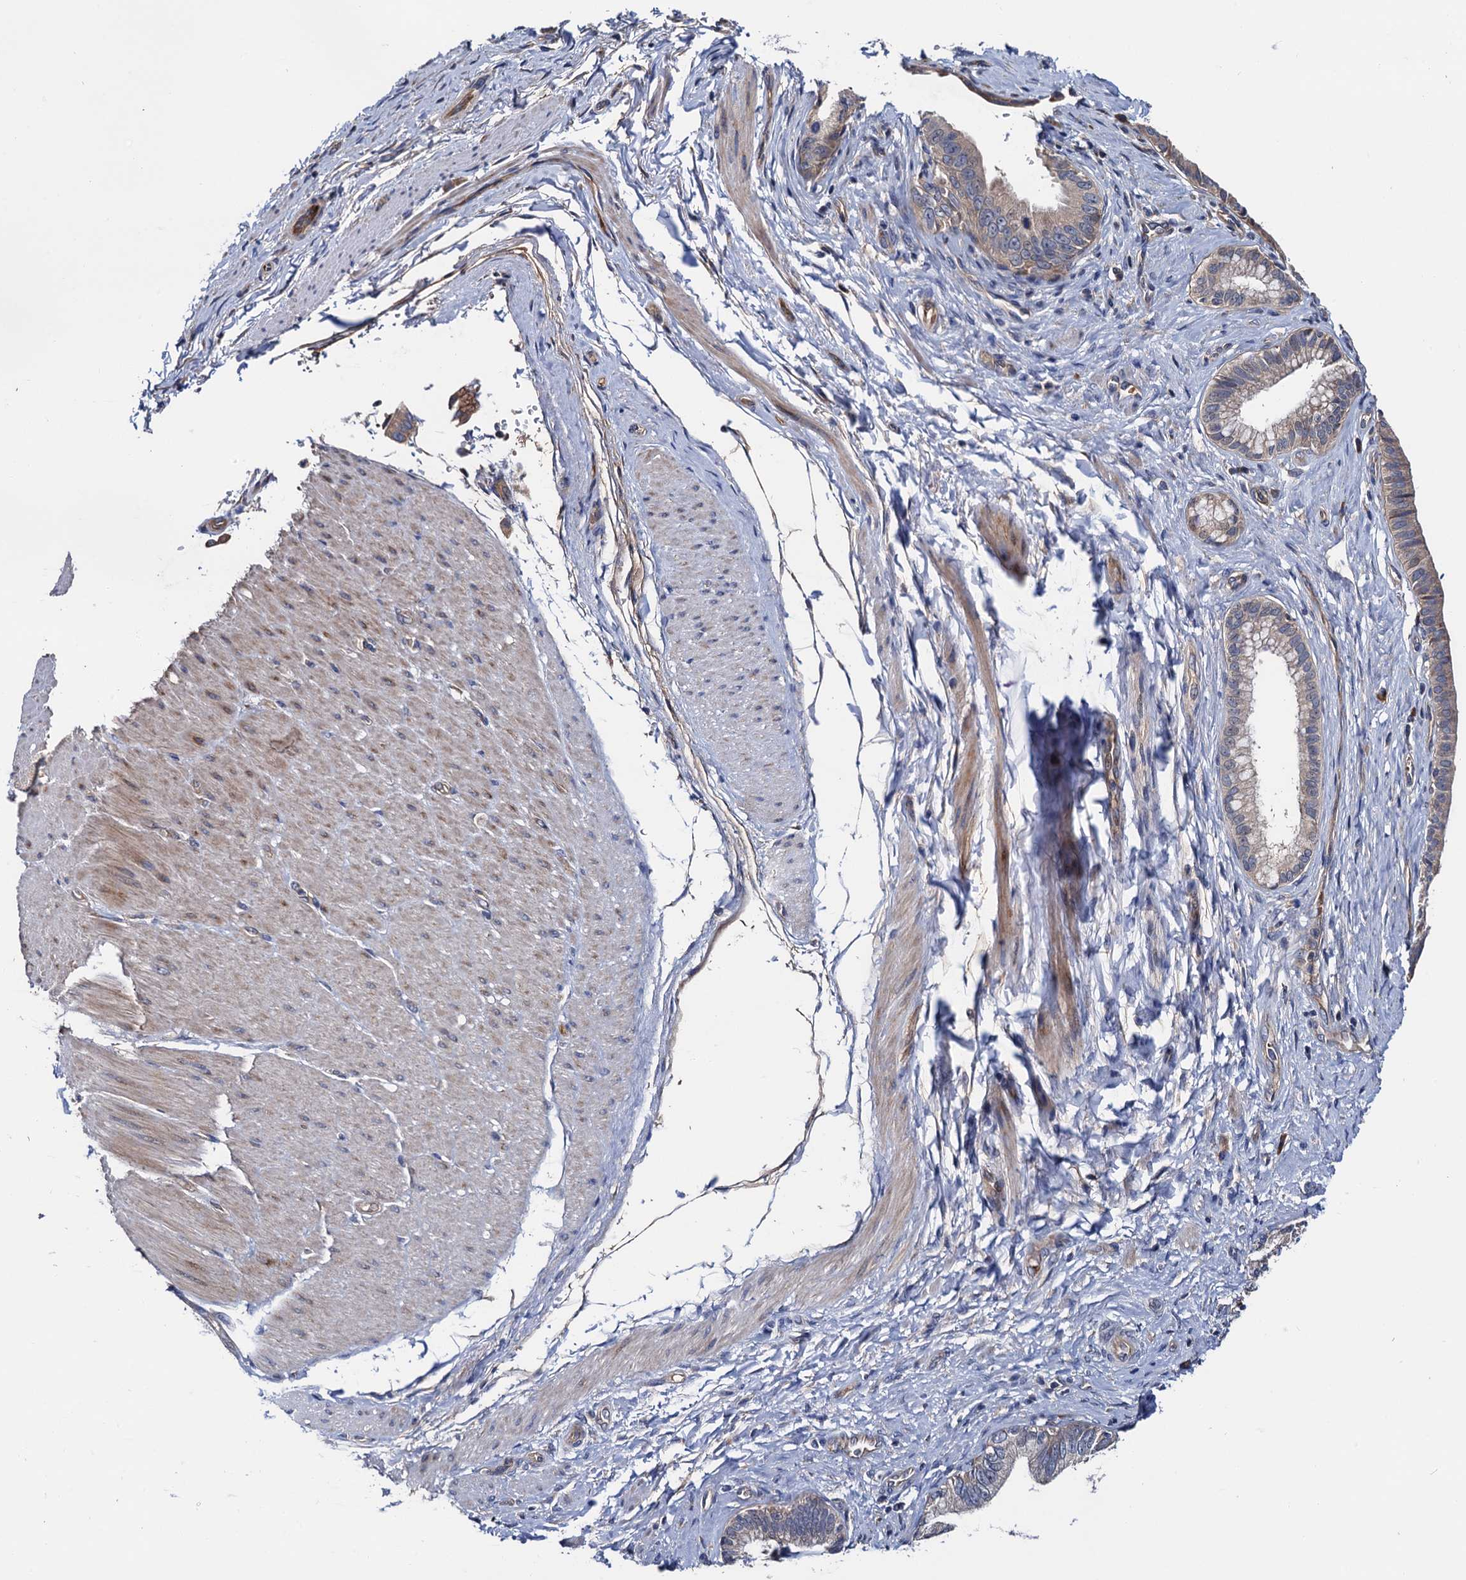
{"staining": {"intensity": "weak", "quantity": "<25%", "location": "cytoplasmic/membranous"}, "tissue": "pancreatic cancer", "cell_type": "Tumor cells", "image_type": "cancer", "snomed": [{"axis": "morphology", "description": "Adenocarcinoma, NOS"}, {"axis": "topography", "description": "Pancreas"}], "caption": "High power microscopy photomicrograph of an immunohistochemistry (IHC) photomicrograph of pancreatic cancer, revealing no significant expression in tumor cells.", "gene": "TRMT112", "patient": {"sex": "female", "age": 55}}